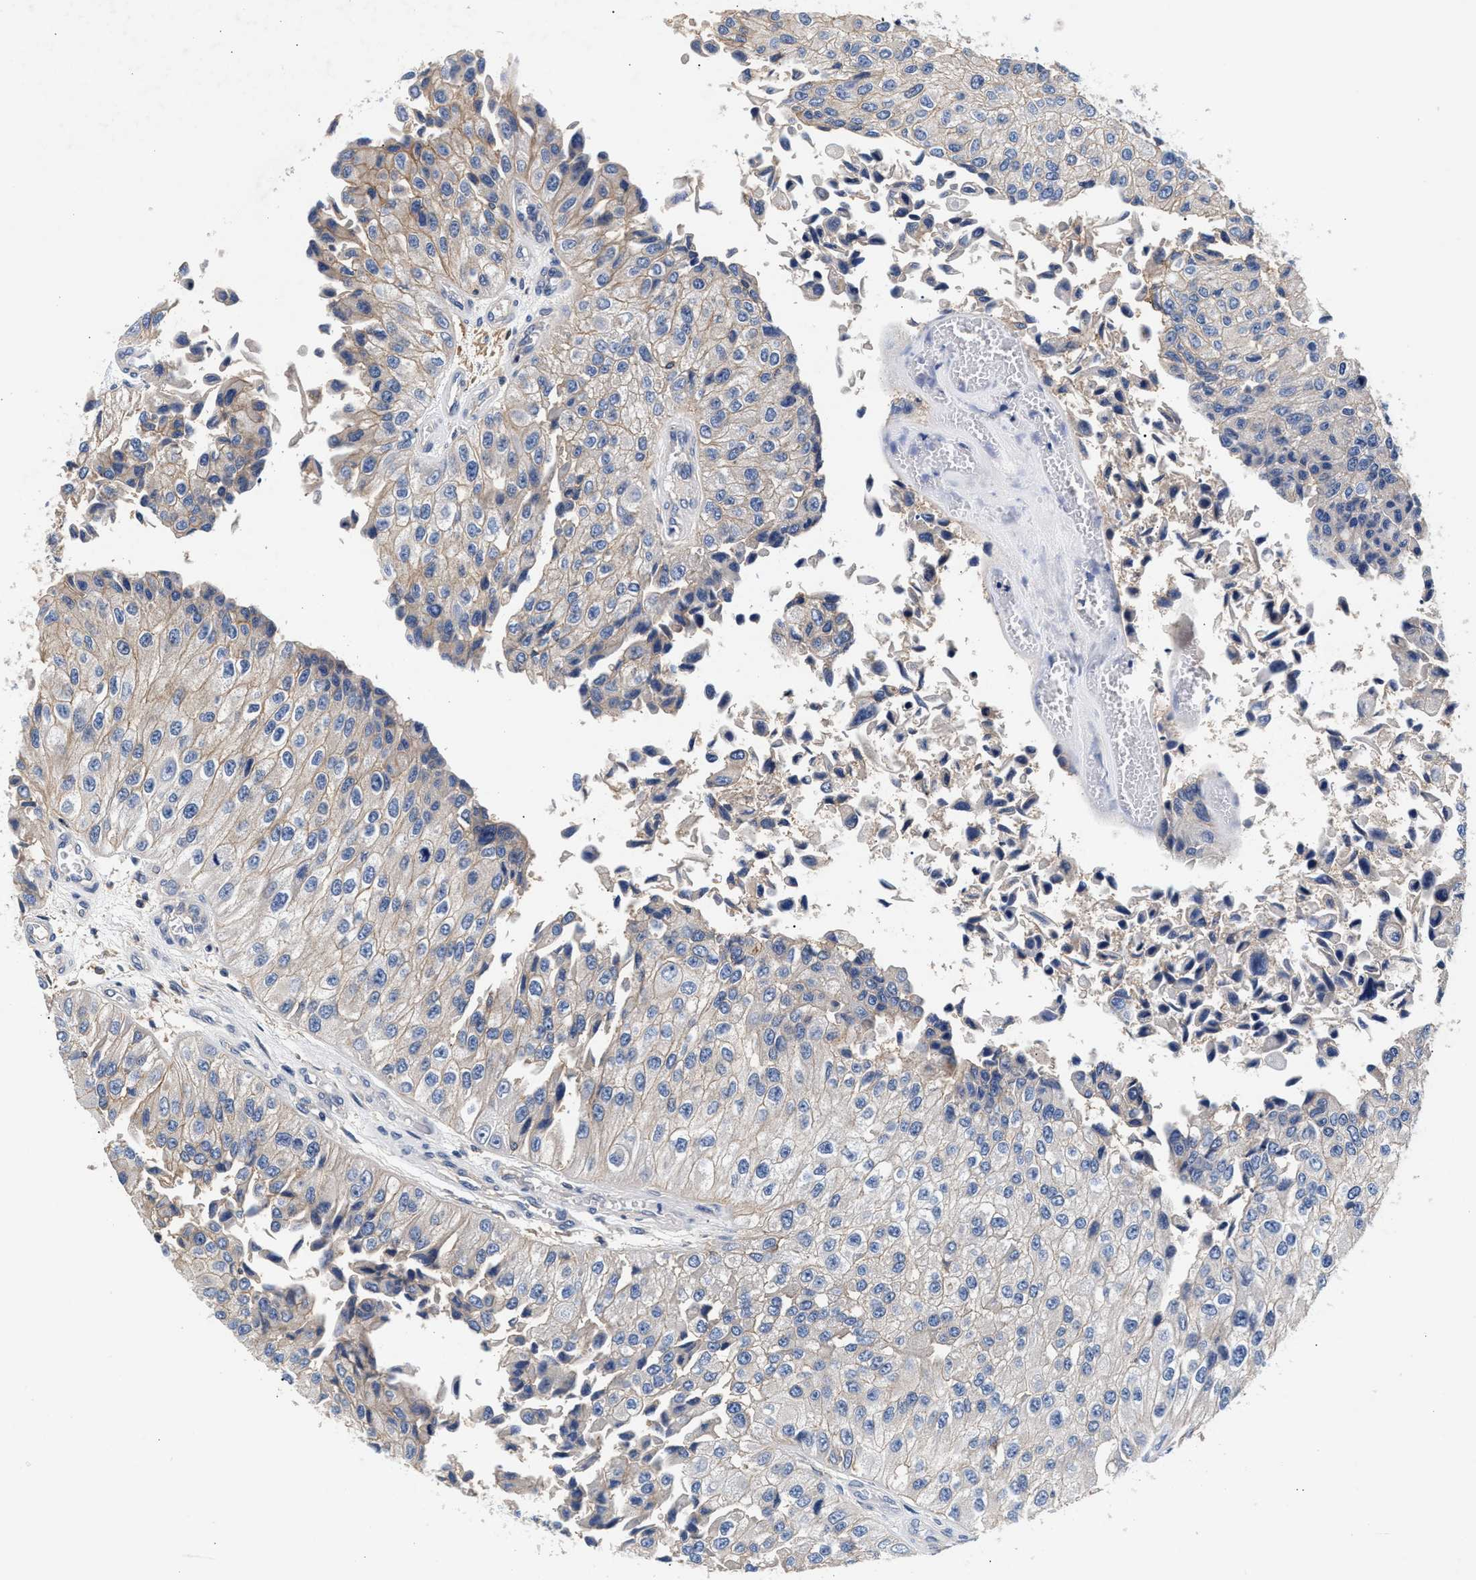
{"staining": {"intensity": "weak", "quantity": "25%-75%", "location": "cytoplasmic/membranous"}, "tissue": "urothelial cancer", "cell_type": "Tumor cells", "image_type": "cancer", "snomed": [{"axis": "morphology", "description": "Urothelial carcinoma, High grade"}, {"axis": "topography", "description": "Kidney"}, {"axis": "topography", "description": "Urinary bladder"}], "caption": "DAB (3,3'-diaminobenzidine) immunohistochemical staining of high-grade urothelial carcinoma displays weak cytoplasmic/membranous protein staining in about 25%-75% of tumor cells.", "gene": "GNAI3", "patient": {"sex": "male", "age": 77}}